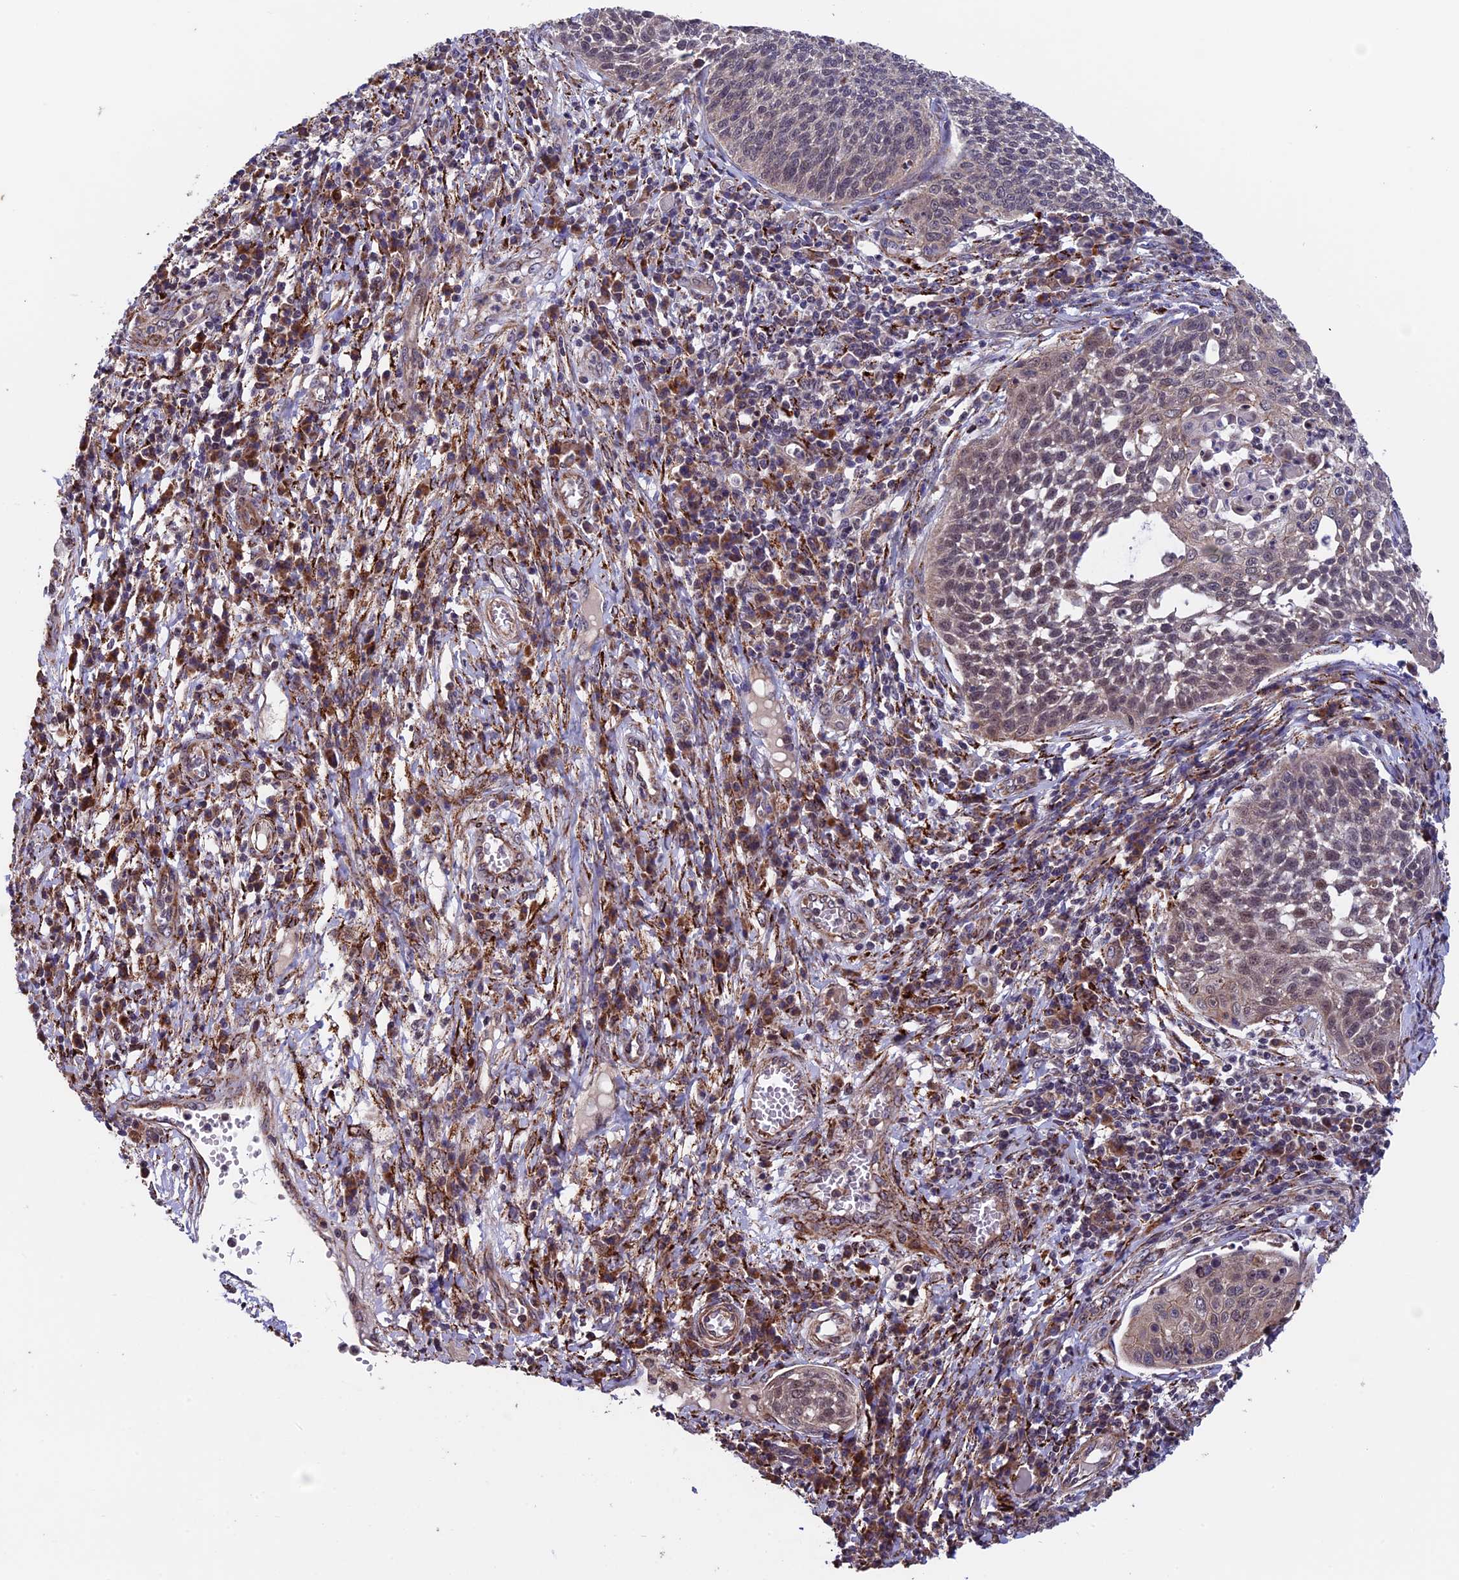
{"staining": {"intensity": "weak", "quantity": "<25%", "location": "cytoplasmic/membranous"}, "tissue": "cervical cancer", "cell_type": "Tumor cells", "image_type": "cancer", "snomed": [{"axis": "morphology", "description": "Squamous cell carcinoma, NOS"}, {"axis": "topography", "description": "Cervix"}], "caption": "Immunohistochemical staining of human cervical squamous cell carcinoma shows no significant expression in tumor cells.", "gene": "RNF17", "patient": {"sex": "female", "age": 34}}